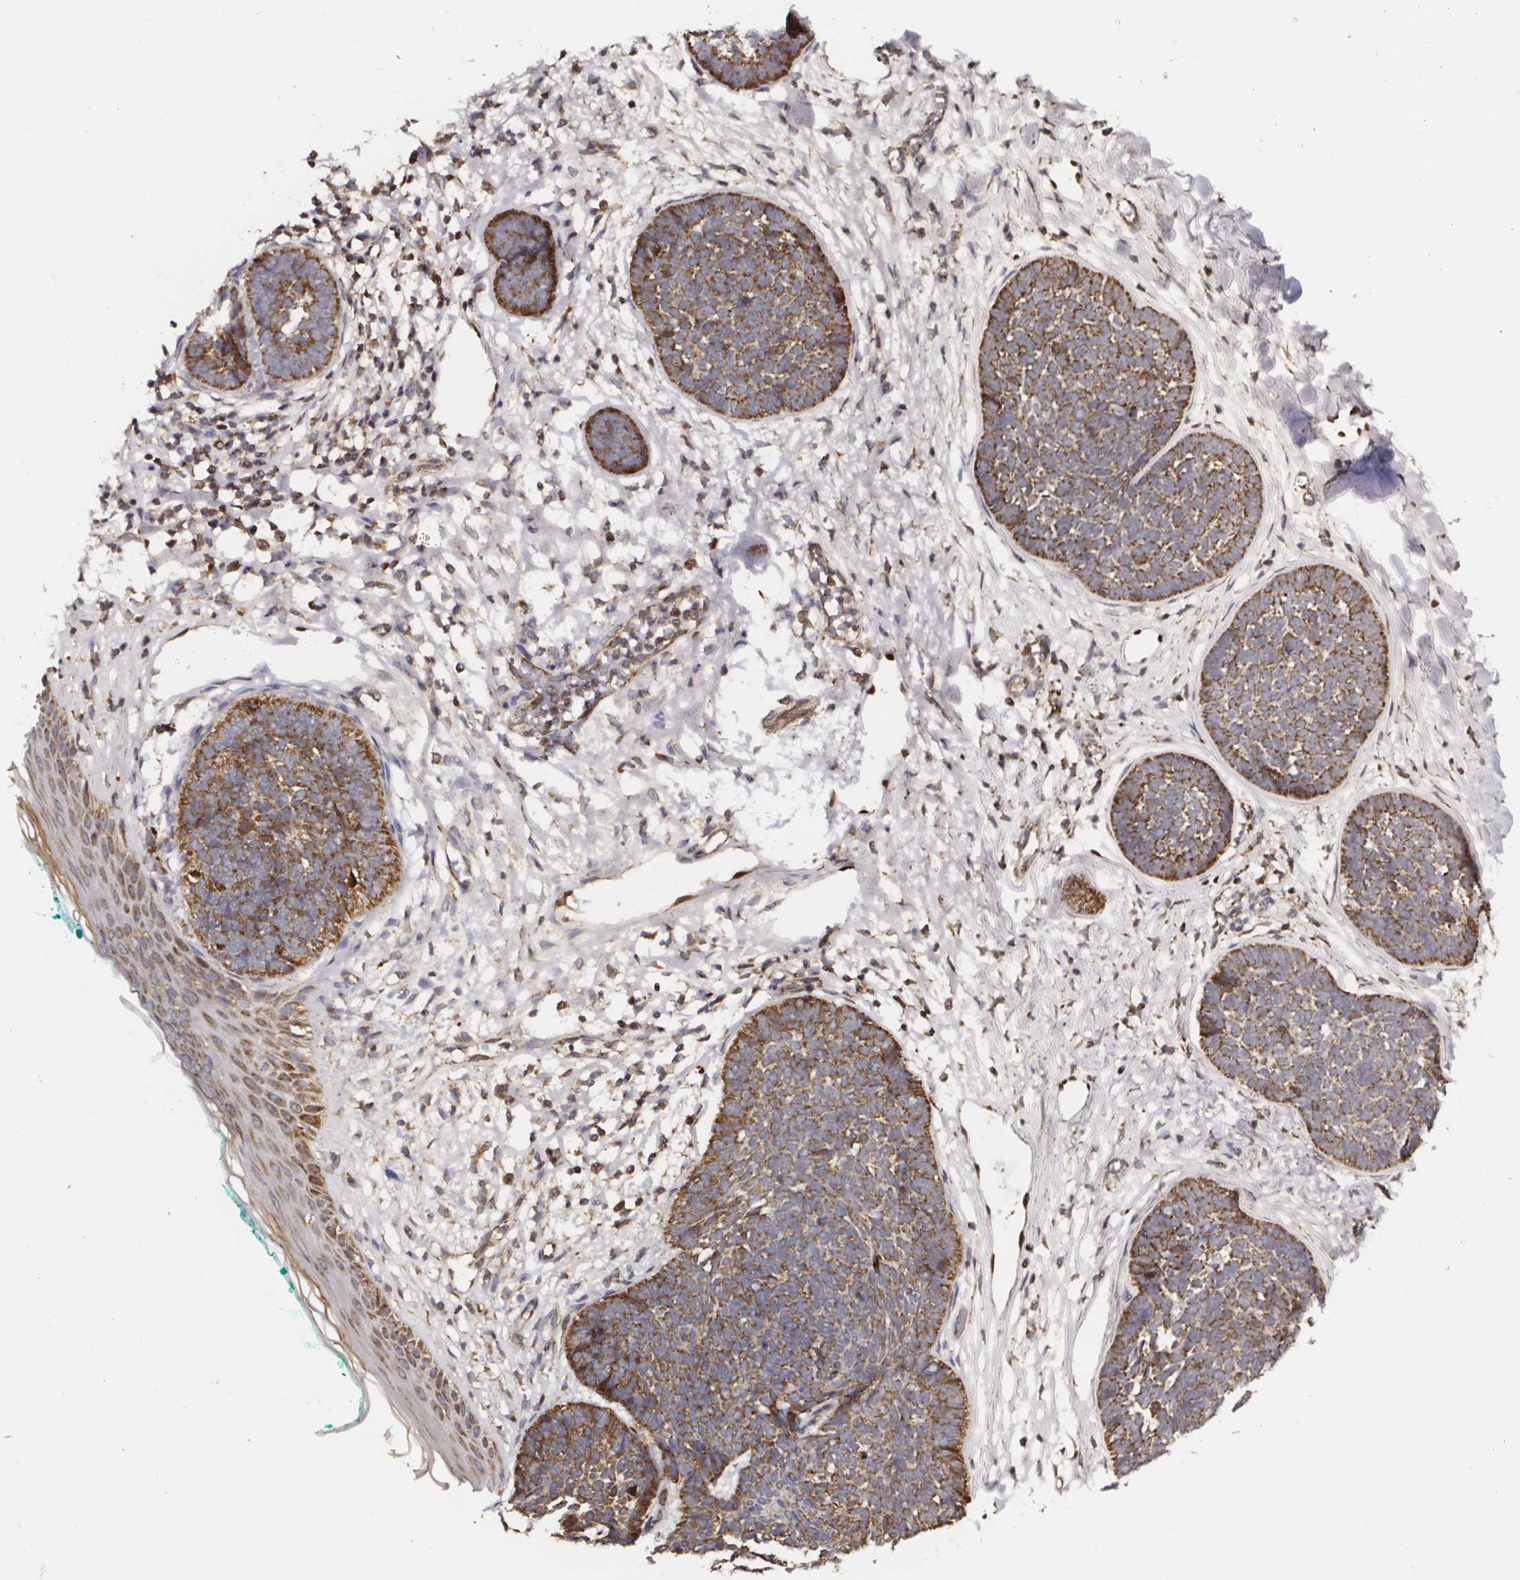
{"staining": {"intensity": "strong", "quantity": ">75%", "location": "cytoplasmic/membranous"}, "tissue": "skin cancer", "cell_type": "Tumor cells", "image_type": "cancer", "snomed": [{"axis": "morphology", "description": "Basal cell carcinoma"}, {"axis": "topography", "description": "Skin"}, {"axis": "topography", "description": "Skin of neck"}, {"axis": "topography", "description": "Skin of shoulder"}, {"axis": "topography", "description": "Skin of back"}], "caption": "Strong cytoplasmic/membranous staining for a protein is seen in about >75% of tumor cells of skin basal cell carcinoma using immunohistochemistry (IHC).", "gene": "ATAD3B", "patient": {"sex": "male", "age": 80}}